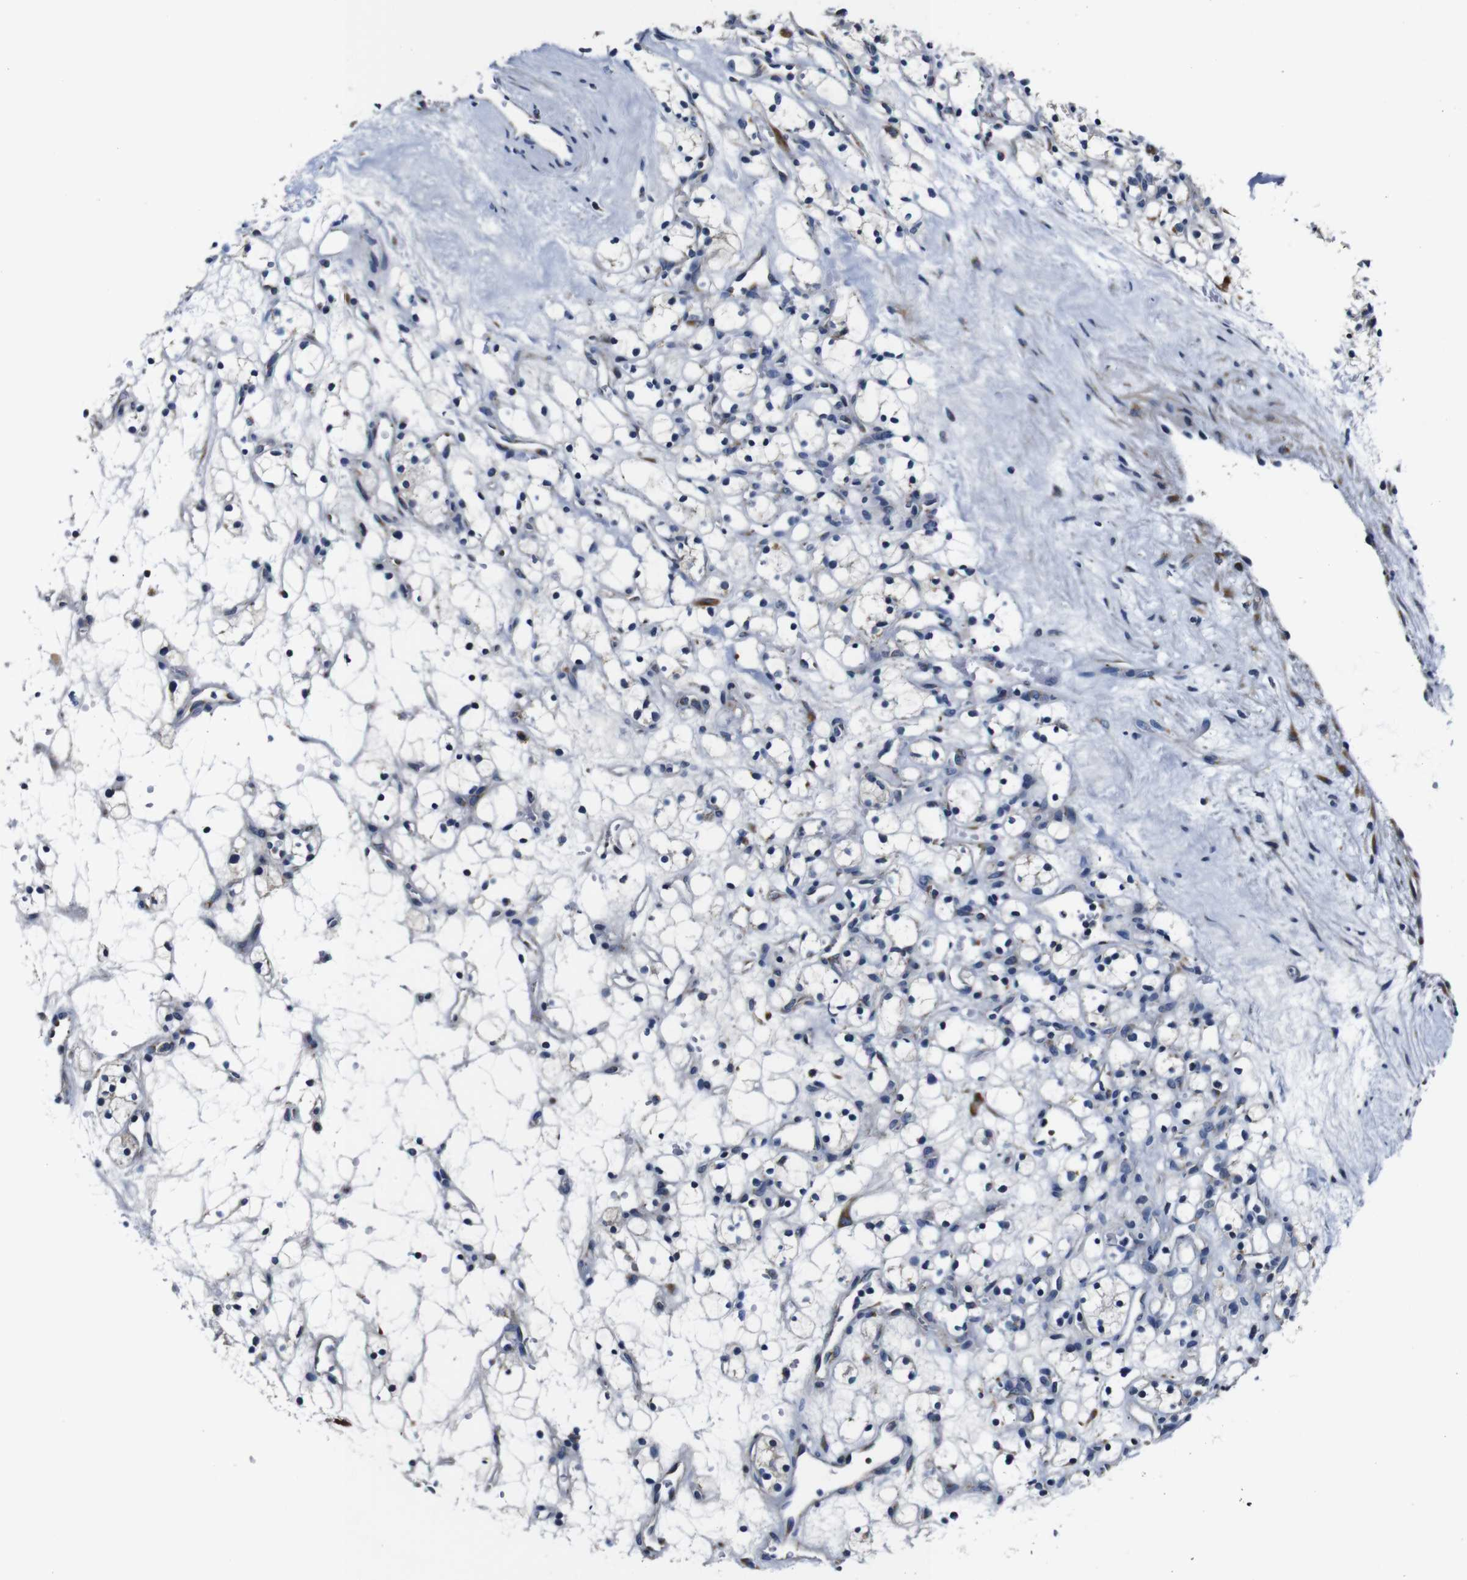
{"staining": {"intensity": "negative", "quantity": "none", "location": "none"}, "tissue": "renal cancer", "cell_type": "Tumor cells", "image_type": "cancer", "snomed": [{"axis": "morphology", "description": "Adenocarcinoma, NOS"}, {"axis": "topography", "description": "Kidney"}], "caption": "Immunohistochemistry micrograph of neoplastic tissue: renal cancer stained with DAB reveals no significant protein positivity in tumor cells.", "gene": "FKBP14", "patient": {"sex": "female", "age": 60}}